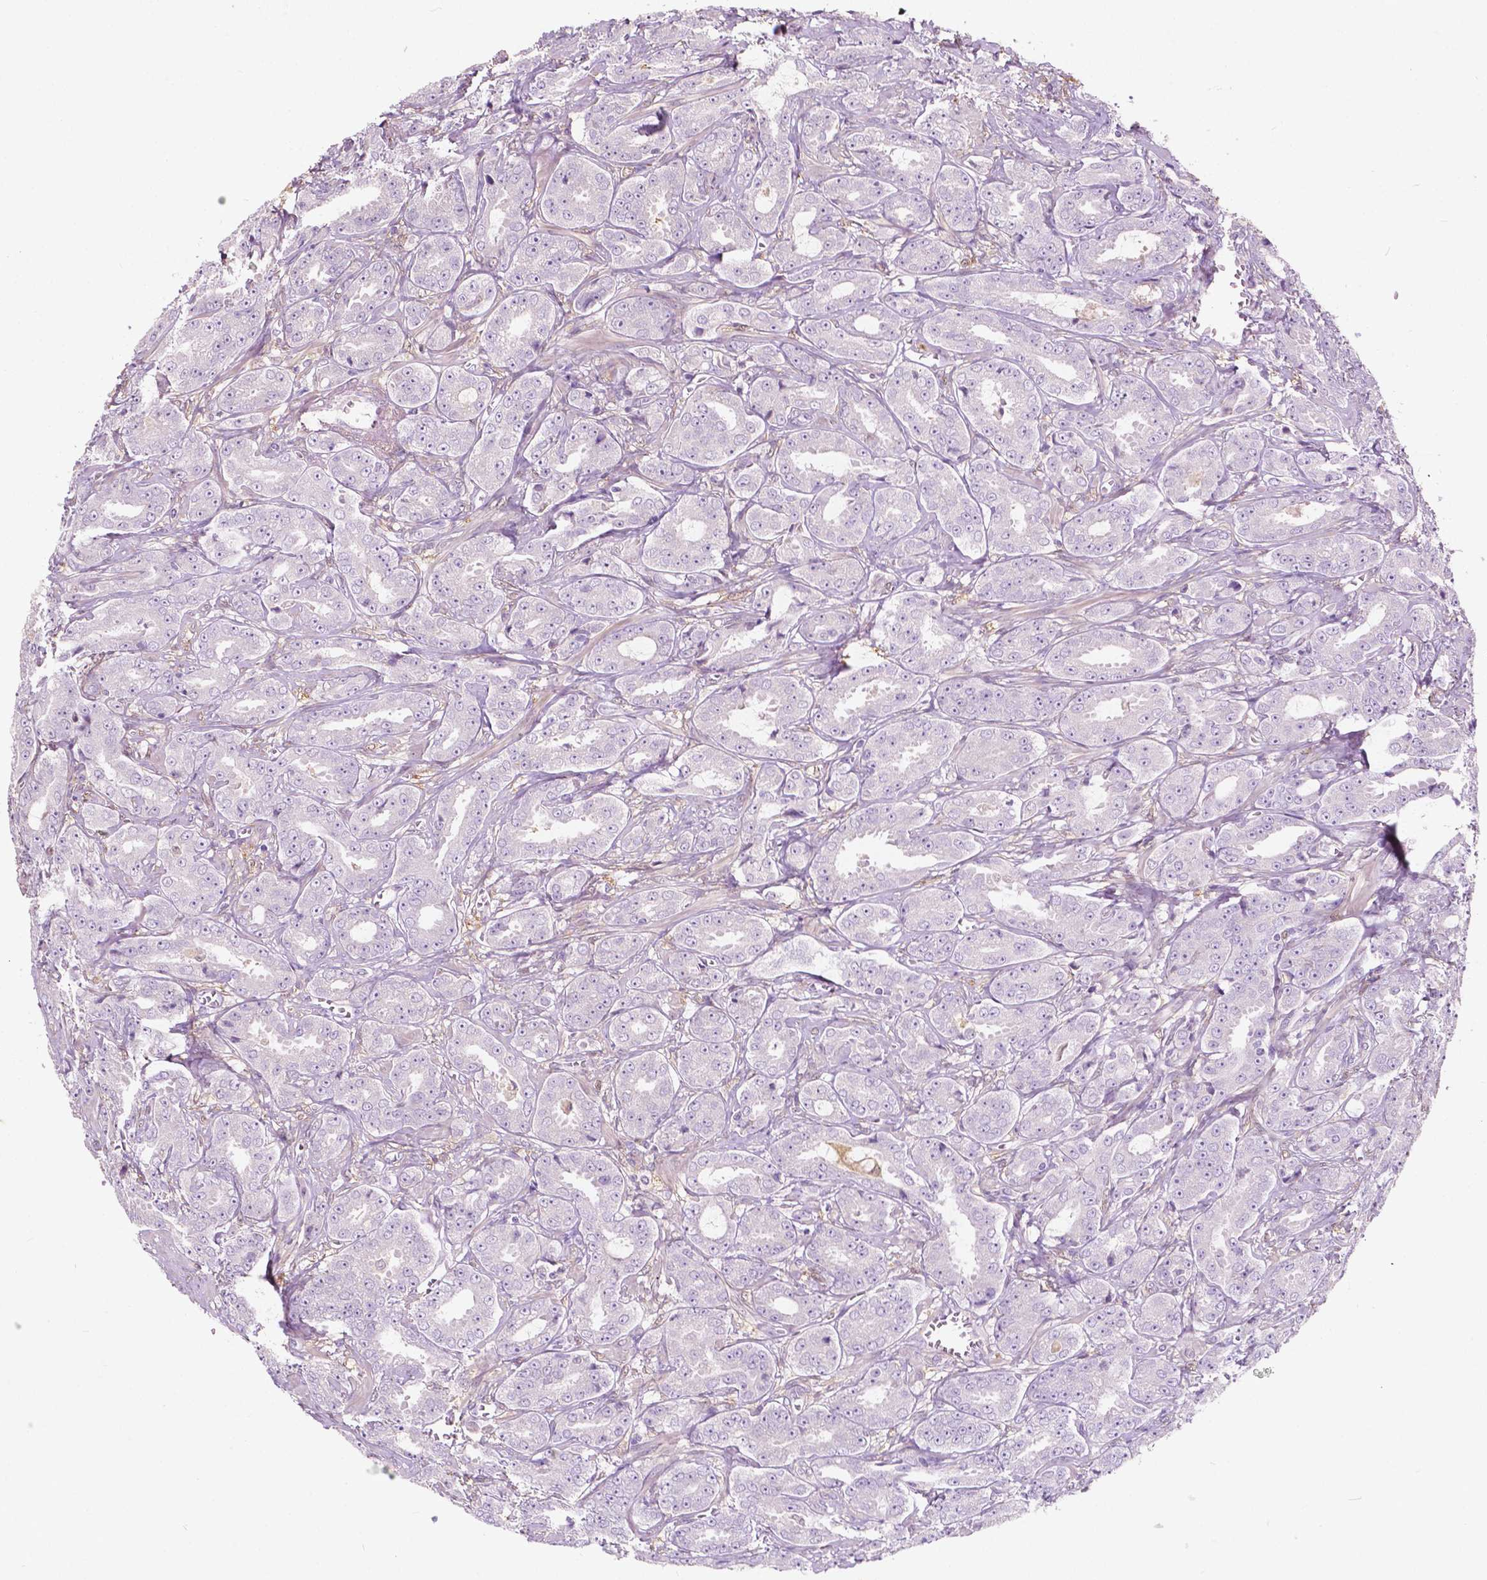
{"staining": {"intensity": "negative", "quantity": "none", "location": "none"}, "tissue": "prostate cancer", "cell_type": "Tumor cells", "image_type": "cancer", "snomed": [{"axis": "morphology", "description": "Adenocarcinoma, High grade"}, {"axis": "topography", "description": "Prostate"}], "caption": "IHC of adenocarcinoma (high-grade) (prostate) reveals no positivity in tumor cells.", "gene": "GPR37", "patient": {"sex": "male", "age": 64}}